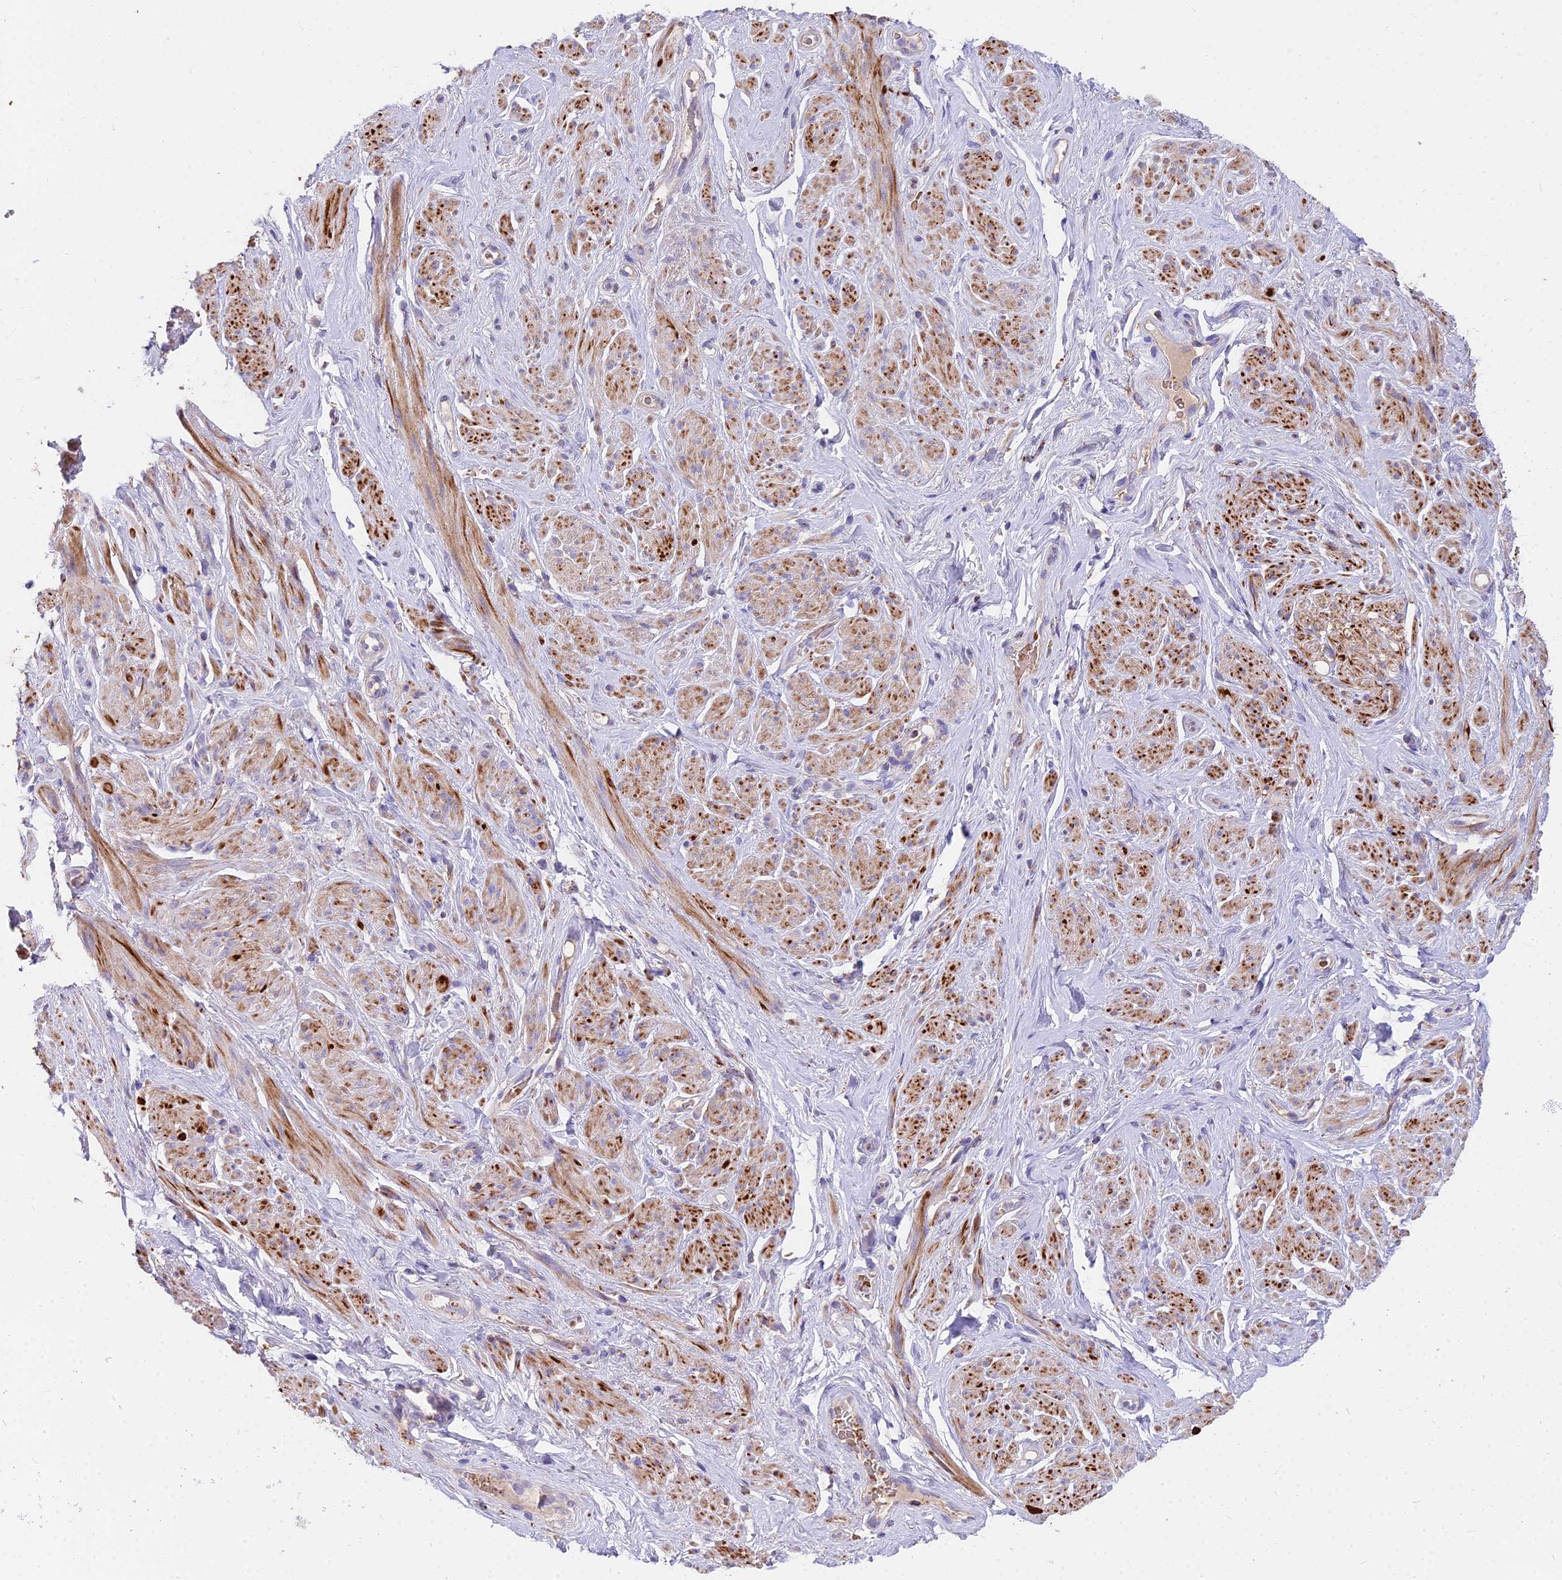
{"staining": {"intensity": "moderate", "quantity": ">75%", "location": "cytoplasmic/membranous"}, "tissue": "smooth muscle", "cell_type": "Smooth muscle cells", "image_type": "normal", "snomed": [{"axis": "morphology", "description": "Normal tissue, NOS"}, {"axis": "topography", "description": "Smooth muscle"}, {"axis": "topography", "description": "Peripheral nerve tissue"}], "caption": "Moderate cytoplasmic/membranous protein positivity is seen in approximately >75% of smooth muscle cells in smooth muscle.", "gene": "FRMPD1", "patient": {"sex": "male", "age": 69}}